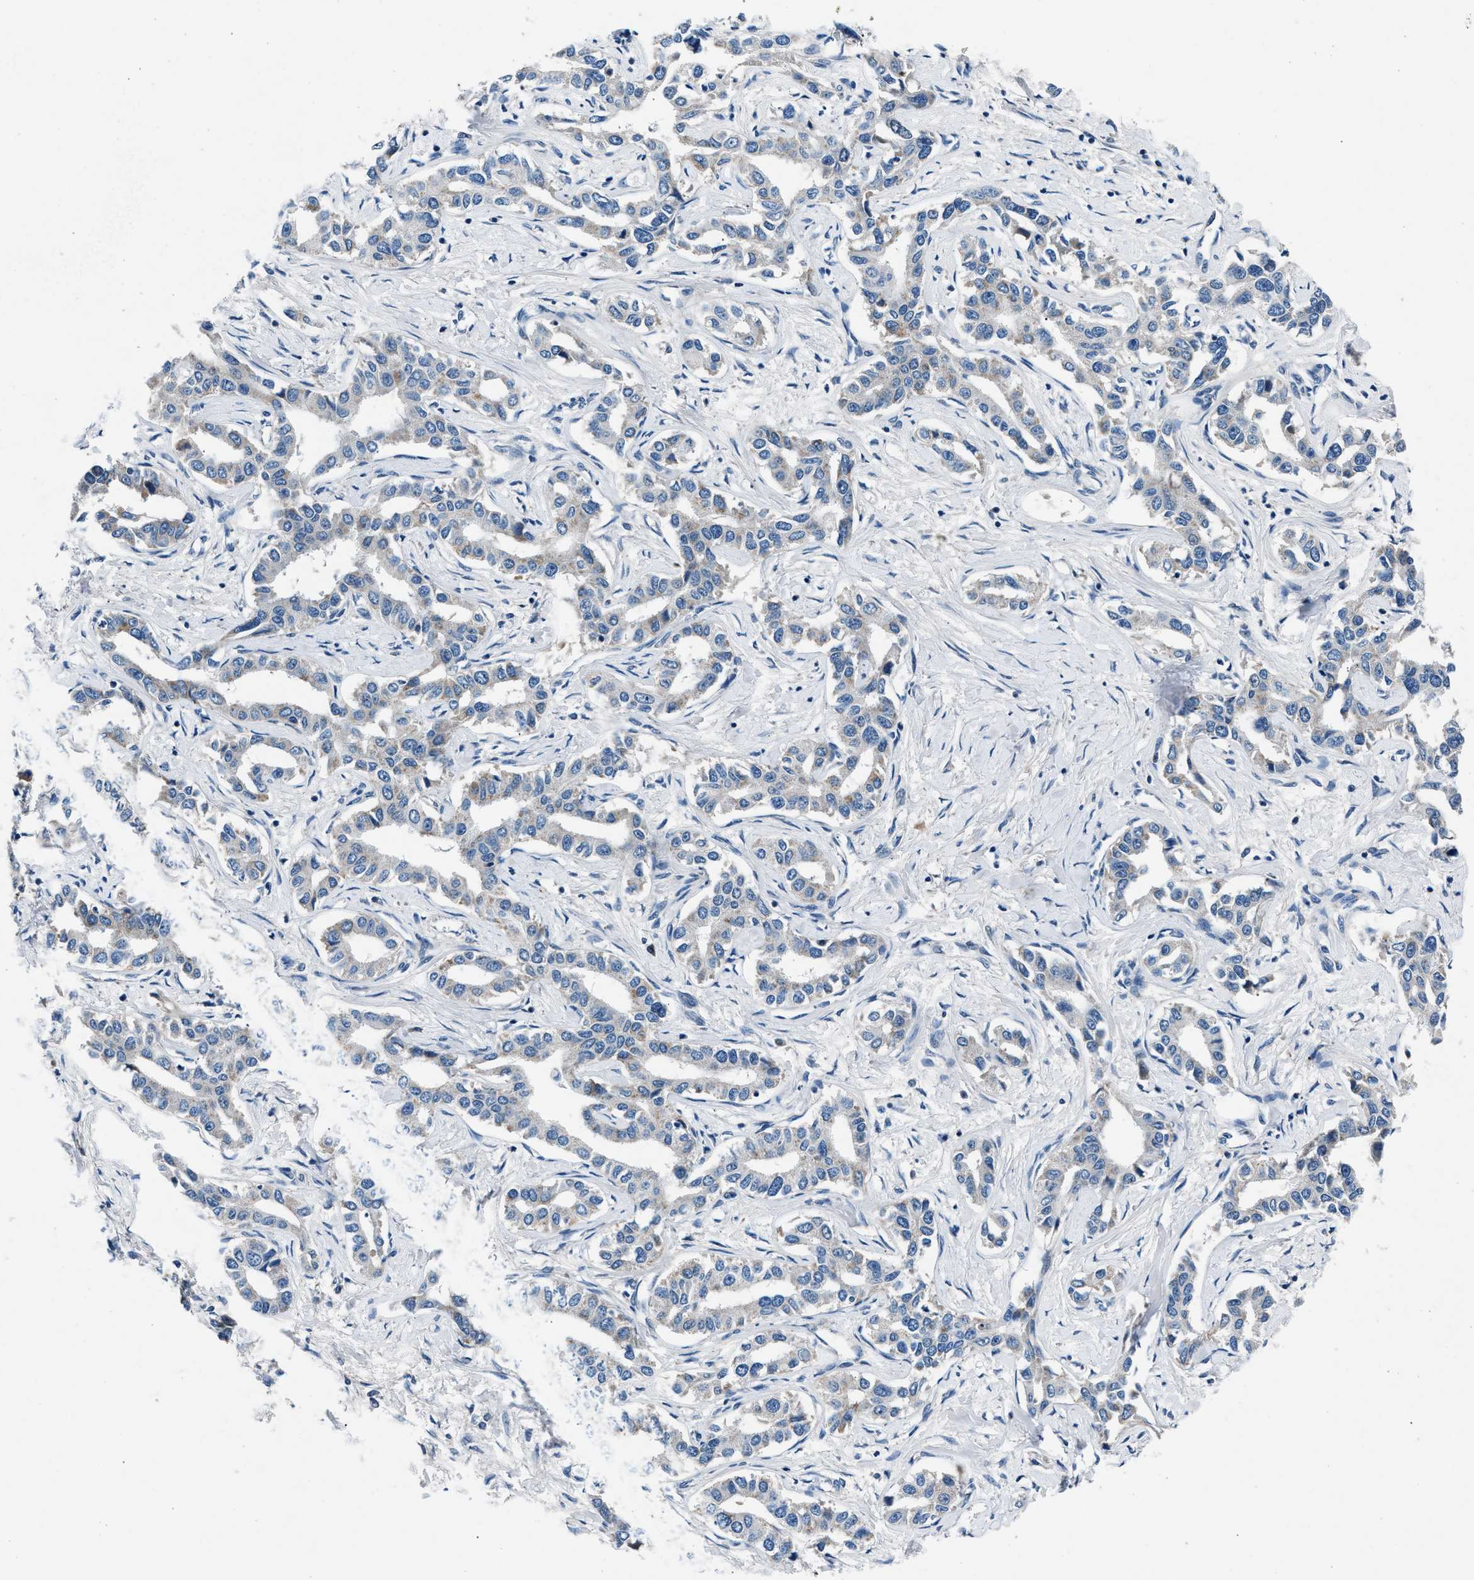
{"staining": {"intensity": "negative", "quantity": "none", "location": "none"}, "tissue": "liver cancer", "cell_type": "Tumor cells", "image_type": "cancer", "snomed": [{"axis": "morphology", "description": "Cholangiocarcinoma"}, {"axis": "topography", "description": "Liver"}], "caption": "Human liver cancer (cholangiocarcinoma) stained for a protein using immunohistochemistry reveals no expression in tumor cells.", "gene": "DENND6B", "patient": {"sex": "male", "age": 59}}